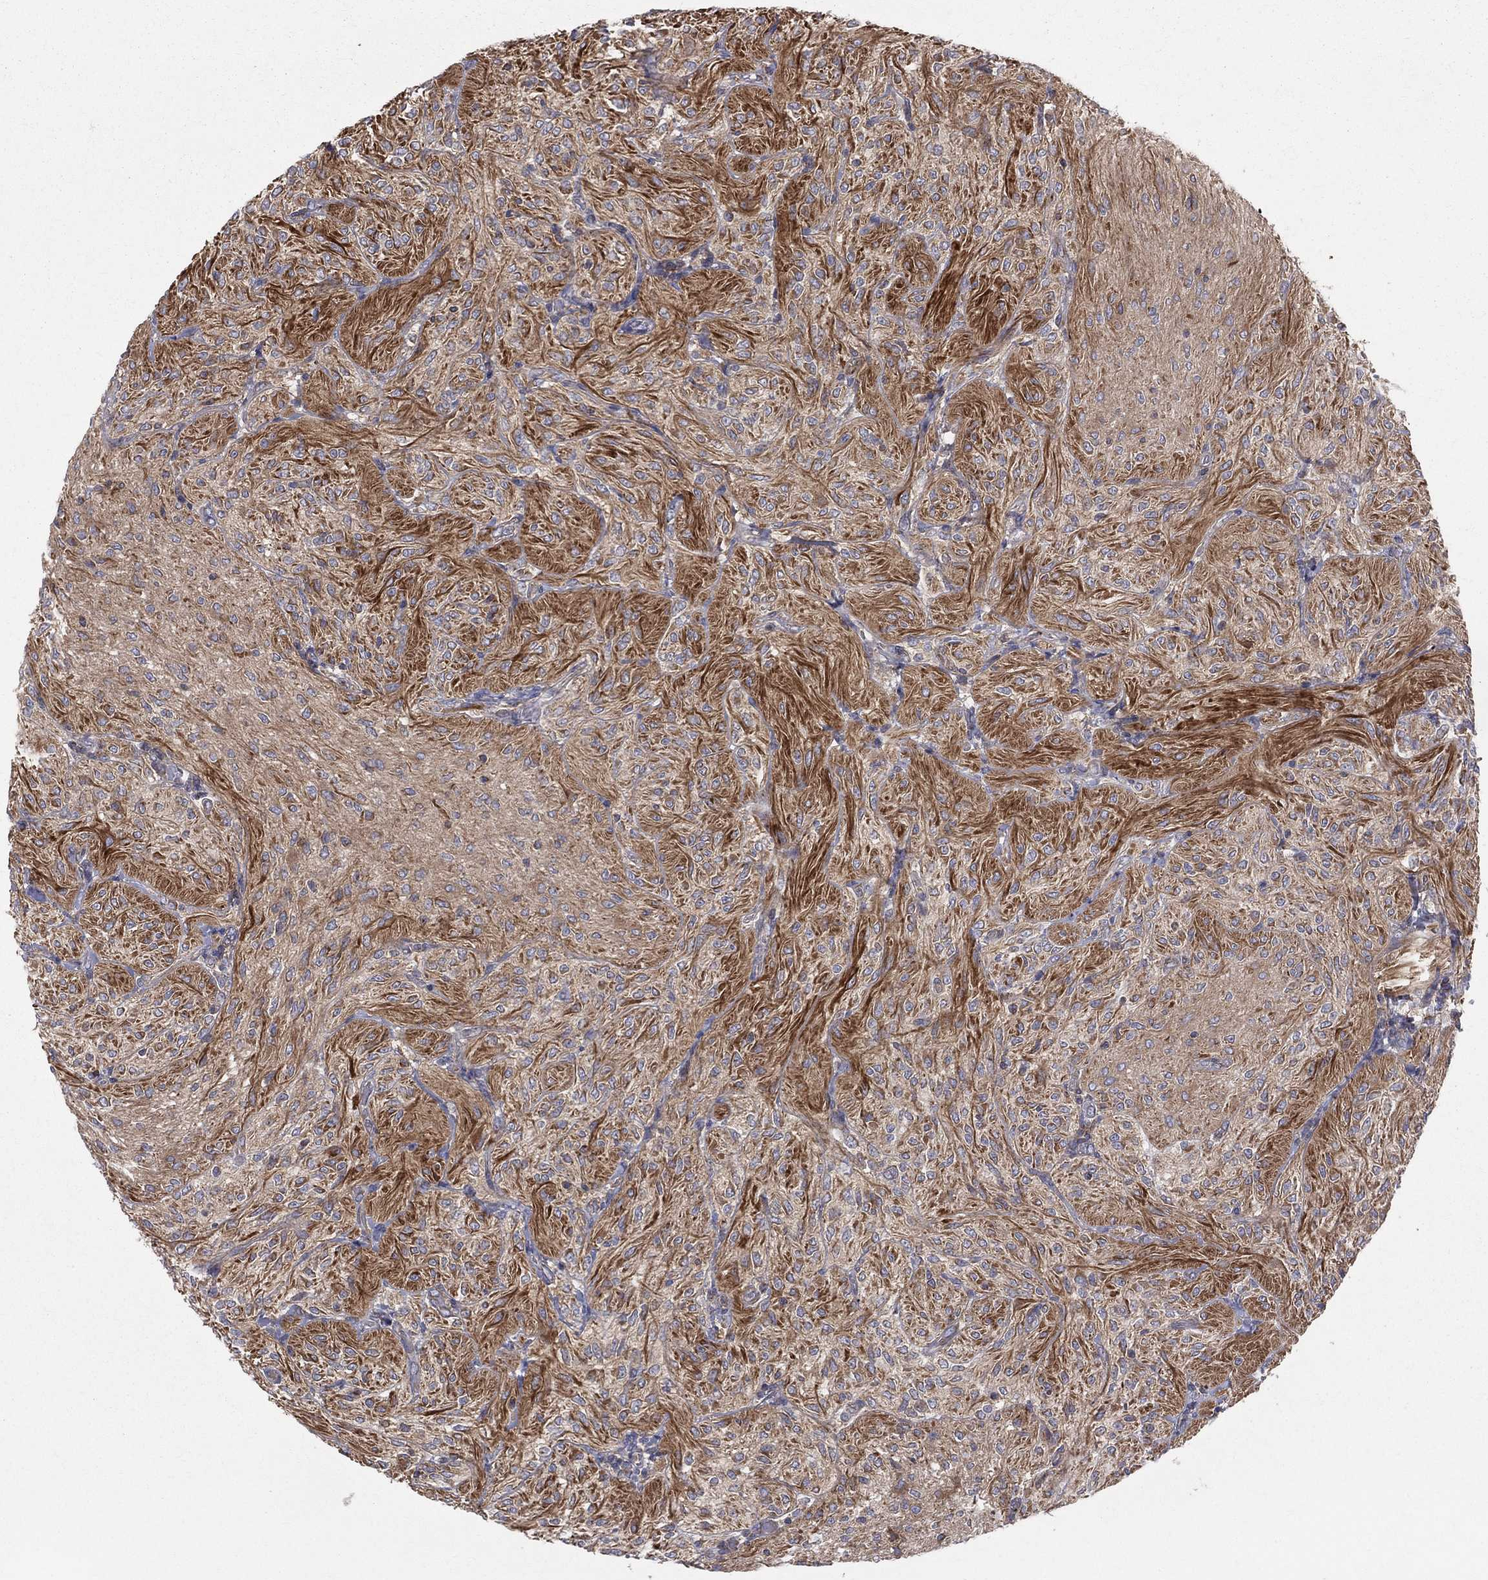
{"staining": {"intensity": "strong", "quantity": "<25%", "location": "cytoplasmic/membranous"}, "tissue": "glioma", "cell_type": "Tumor cells", "image_type": "cancer", "snomed": [{"axis": "morphology", "description": "Glioma, malignant, Low grade"}, {"axis": "topography", "description": "Brain"}], "caption": "Malignant low-grade glioma was stained to show a protein in brown. There is medium levels of strong cytoplasmic/membranous expression in approximately <25% of tumor cells. (Brightfield microscopy of DAB IHC at high magnification).", "gene": "MIX23", "patient": {"sex": "male", "age": 3}}